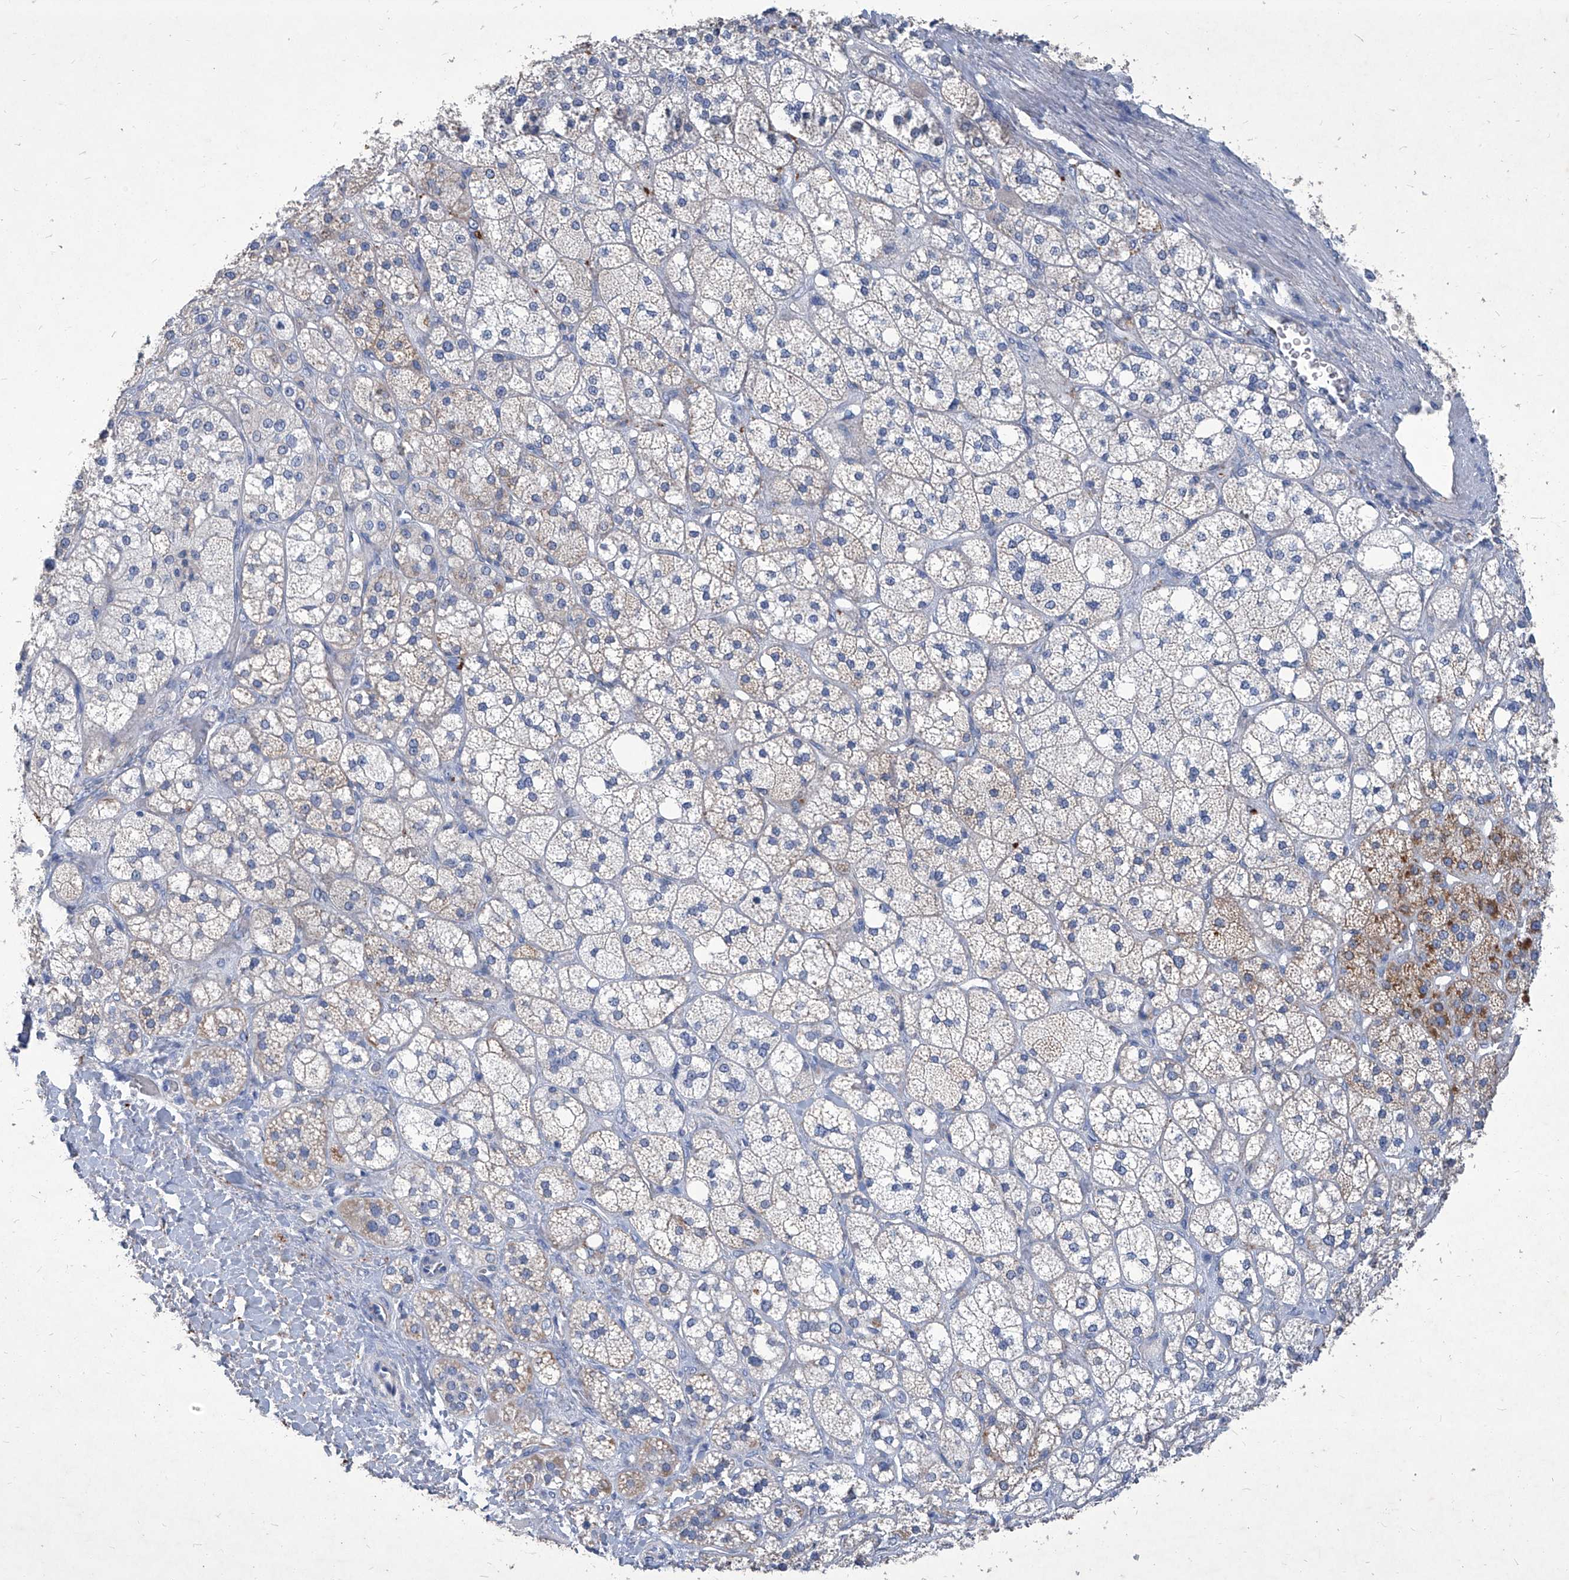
{"staining": {"intensity": "moderate", "quantity": "<25%", "location": "cytoplasmic/membranous"}, "tissue": "adrenal gland", "cell_type": "Glandular cells", "image_type": "normal", "snomed": [{"axis": "morphology", "description": "Normal tissue, NOS"}, {"axis": "topography", "description": "Adrenal gland"}], "caption": "DAB (3,3'-diaminobenzidine) immunohistochemical staining of benign human adrenal gland shows moderate cytoplasmic/membranous protein positivity in about <25% of glandular cells. Immunohistochemistry stains the protein of interest in brown and the nuclei are stained blue.", "gene": "MTARC1", "patient": {"sex": "male", "age": 61}}